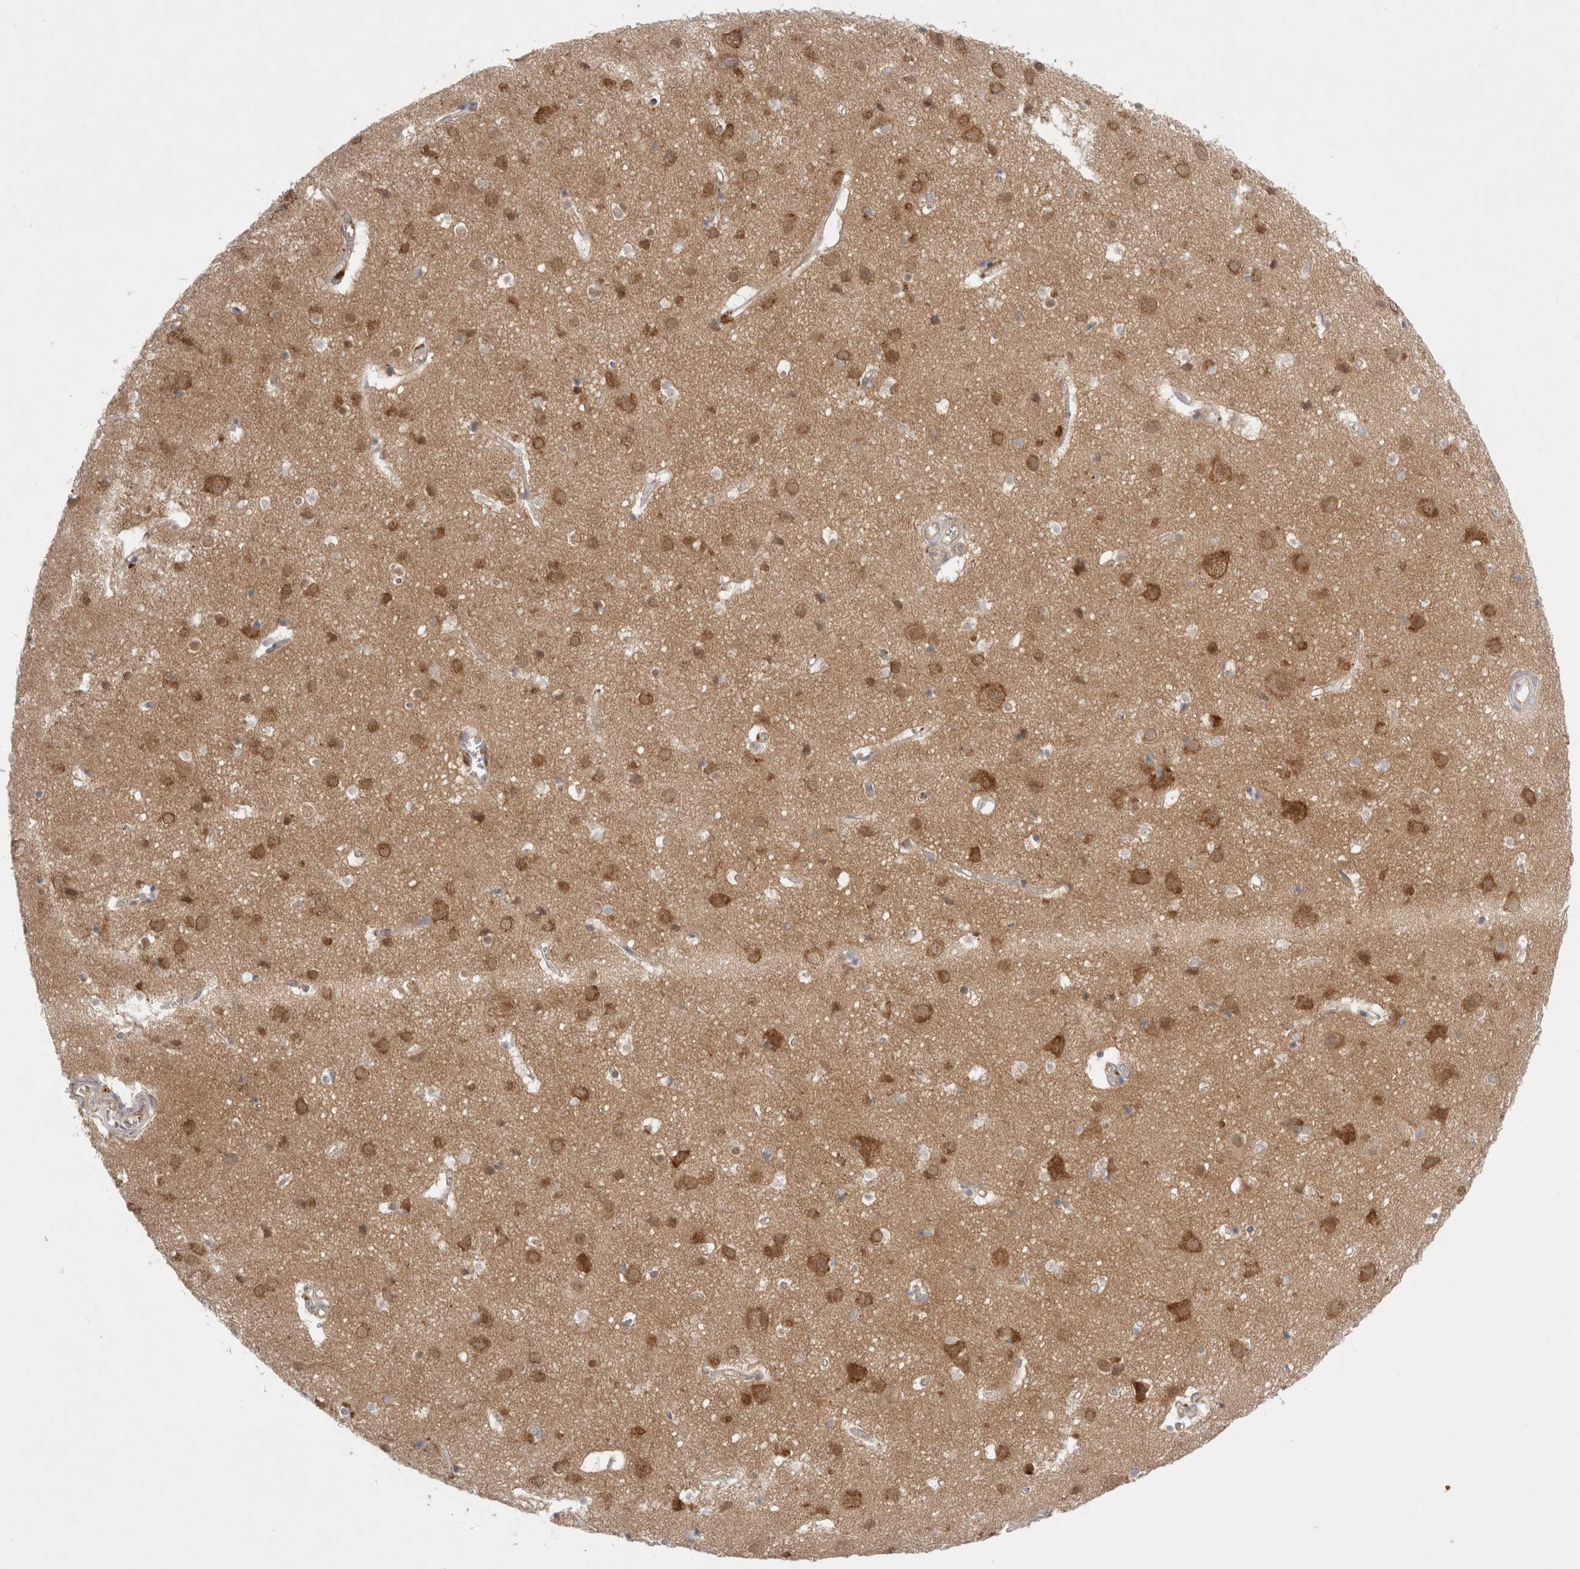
{"staining": {"intensity": "negative", "quantity": "none", "location": "none"}, "tissue": "cerebral cortex", "cell_type": "Endothelial cells", "image_type": "normal", "snomed": [{"axis": "morphology", "description": "Normal tissue, NOS"}, {"axis": "topography", "description": "Cerebral cortex"}], "caption": "Immunohistochemistry image of normal cerebral cortex: human cerebral cortex stained with DAB exhibits no significant protein staining in endothelial cells.", "gene": "WIPF2", "patient": {"sex": "male", "age": 54}}